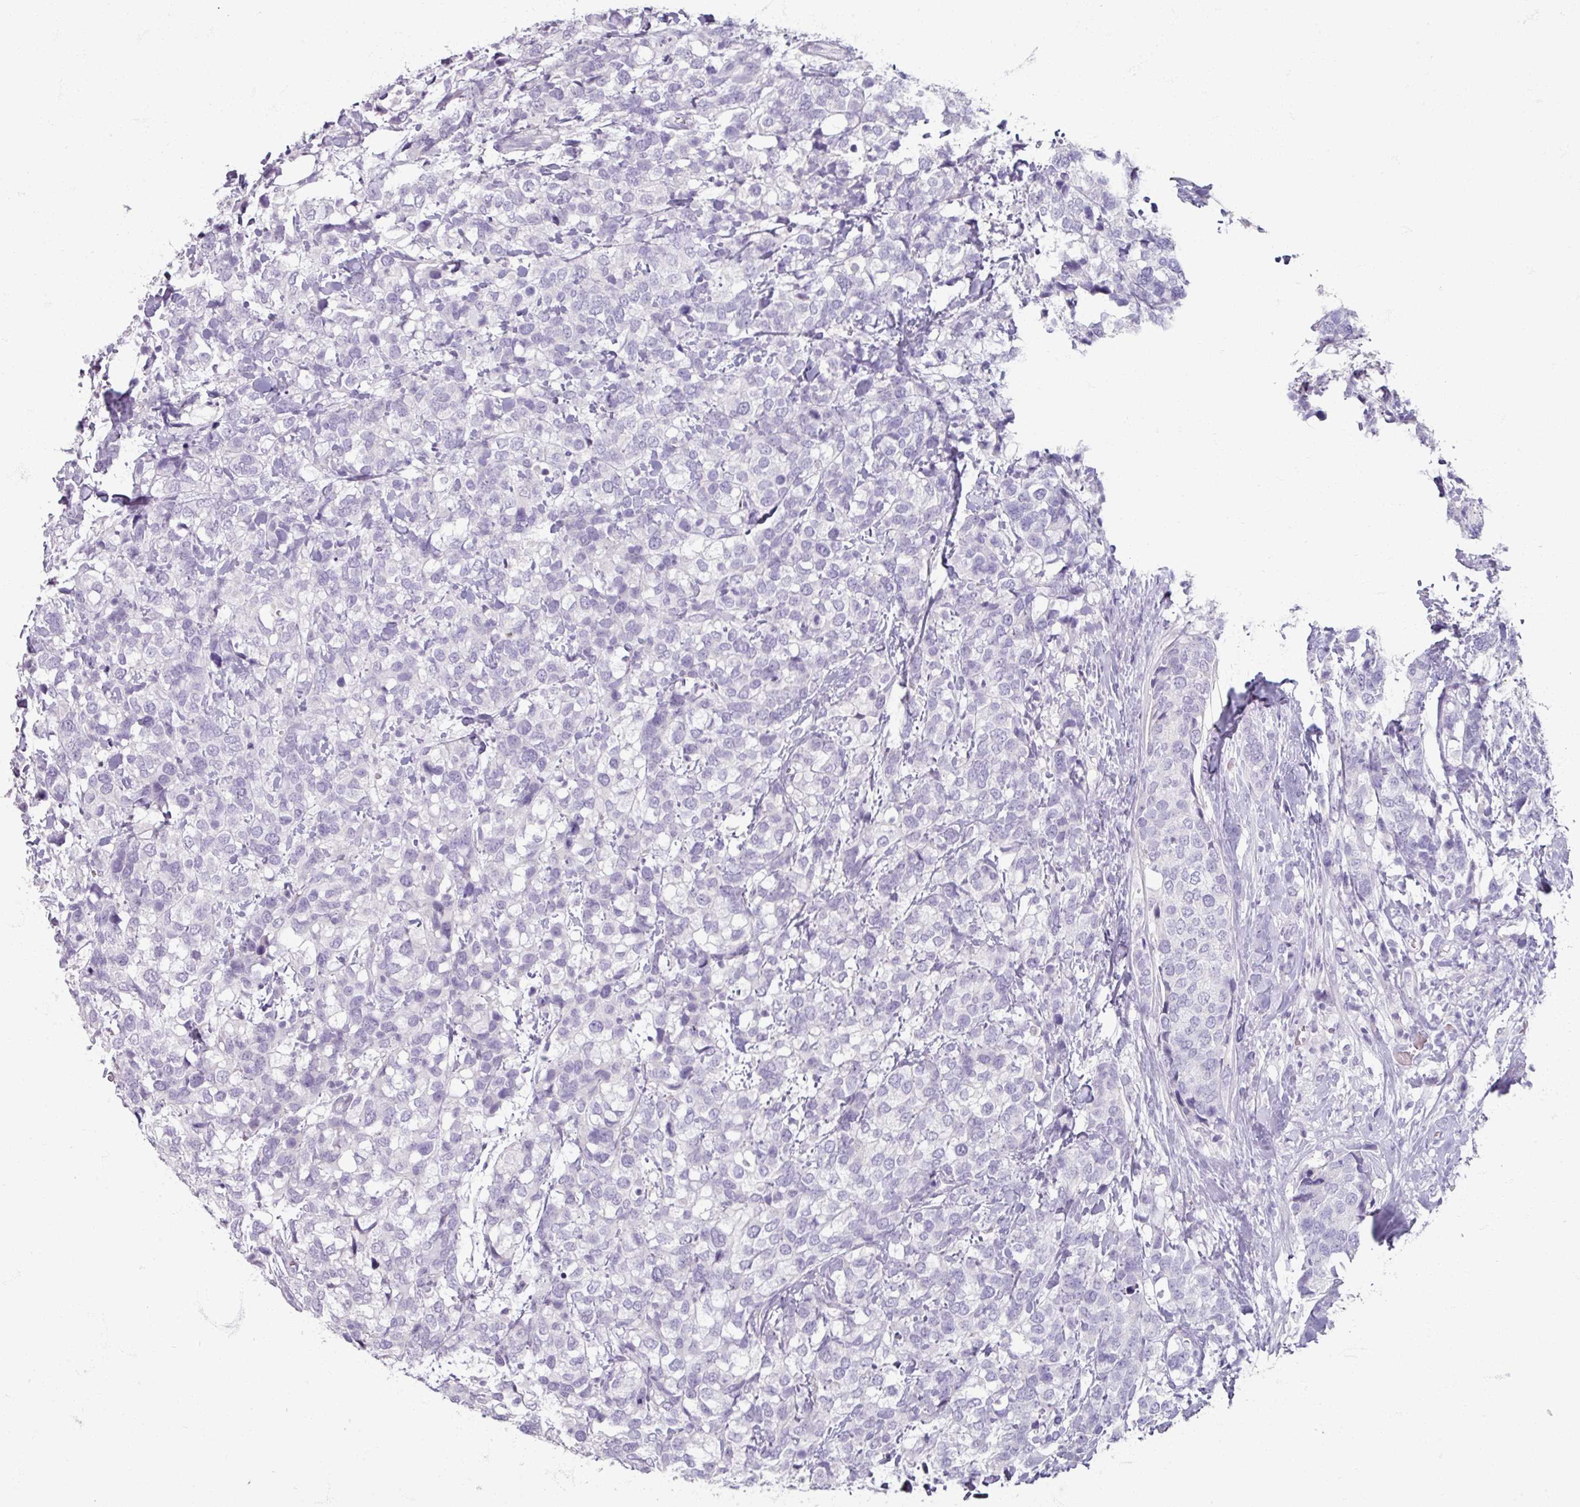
{"staining": {"intensity": "negative", "quantity": "none", "location": "none"}, "tissue": "breast cancer", "cell_type": "Tumor cells", "image_type": "cancer", "snomed": [{"axis": "morphology", "description": "Lobular carcinoma"}, {"axis": "topography", "description": "Breast"}], "caption": "Lobular carcinoma (breast) was stained to show a protein in brown. There is no significant staining in tumor cells.", "gene": "TG", "patient": {"sex": "female", "age": 59}}